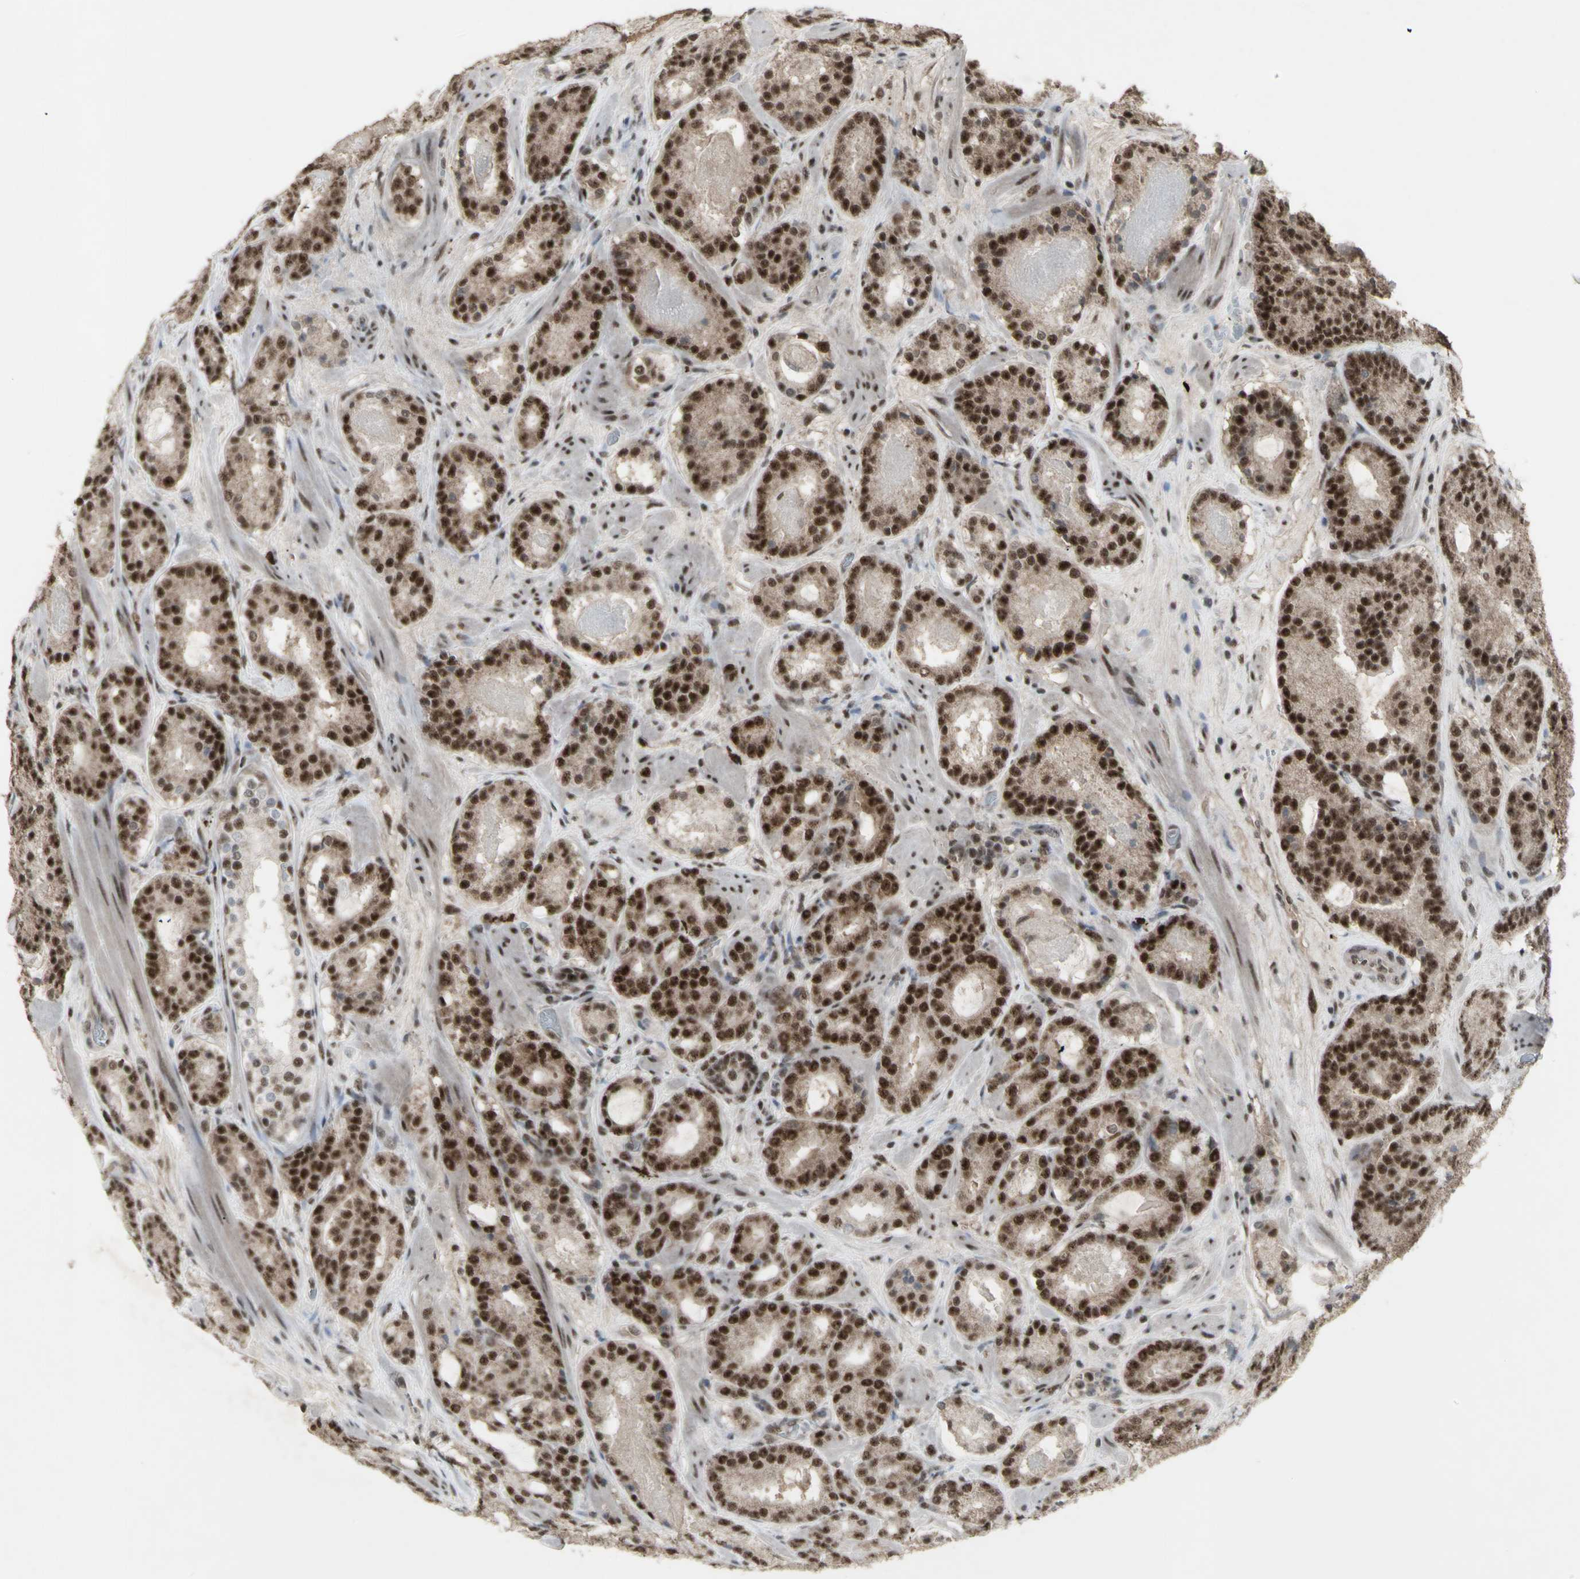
{"staining": {"intensity": "strong", "quantity": "25%-75%", "location": "nuclear"}, "tissue": "prostate cancer", "cell_type": "Tumor cells", "image_type": "cancer", "snomed": [{"axis": "morphology", "description": "Adenocarcinoma, Low grade"}, {"axis": "topography", "description": "Prostate"}], "caption": "The histopathology image displays a brown stain indicating the presence of a protein in the nuclear of tumor cells in prostate cancer (low-grade adenocarcinoma). (DAB (3,3'-diaminobenzidine) IHC with brightfield microscopy, high magnification).", "gene": "CCNT1", "patient": {"sex": "male", "age": 69}}